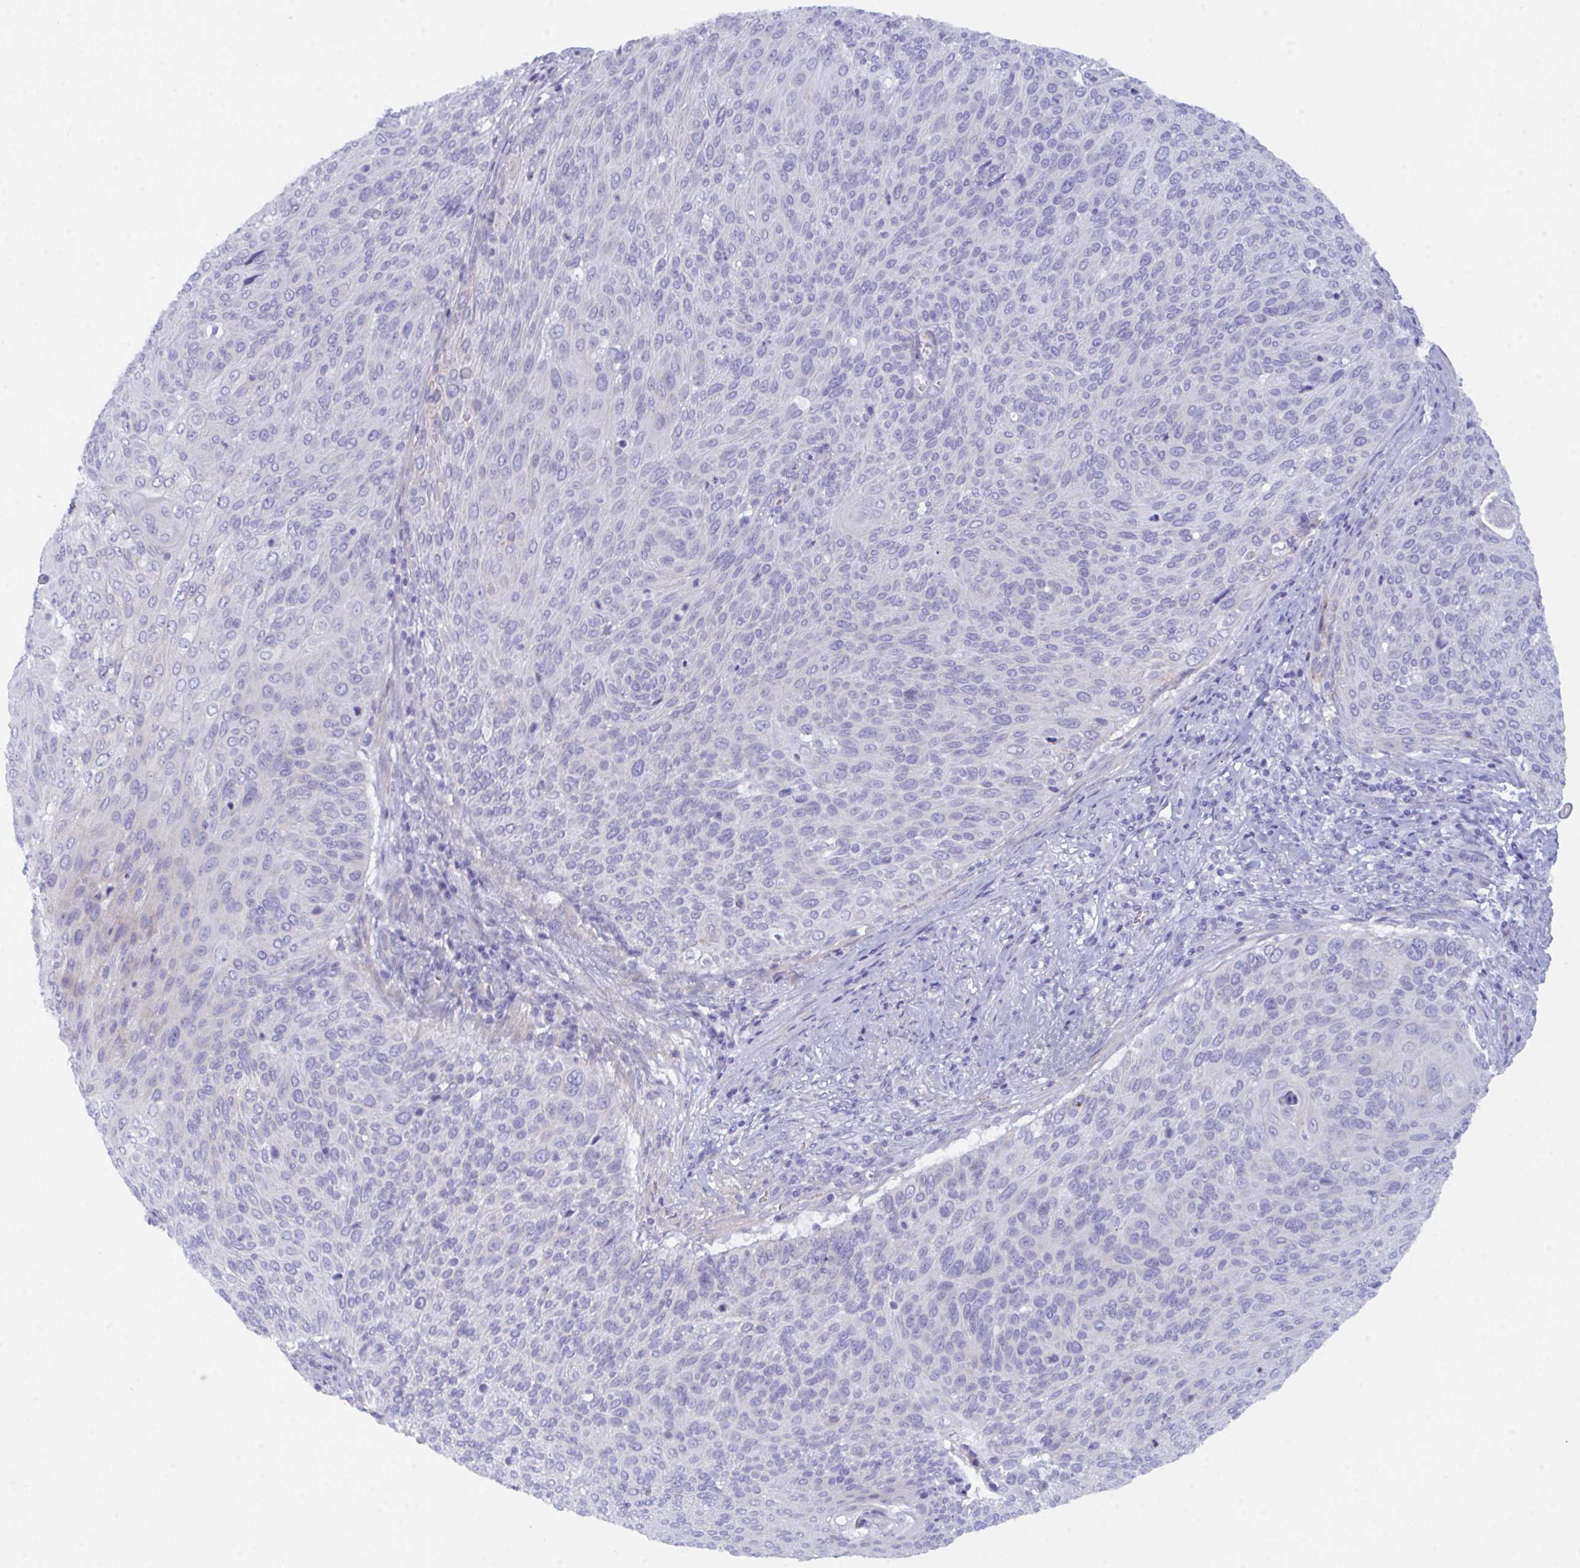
{"staining": {"intensity": "negative", "quantity": "none", "location": "none"}, "tissue": "cervical cancer", "cell_type": "Tumor cells", "image_type": "cancer", "snomed": [{"axis": "morphology", "description": "Squamous cell carcinoma, NOS"}, {"axis": "topography", "description": "Cervix"}], "caption": "Cervical squamous cell carcinoma was stained to show a protein in brown. There is no significant positivity in tumor cells.", "gene": "CEP170B", "patient": {"sex": "female", "age": 31}}